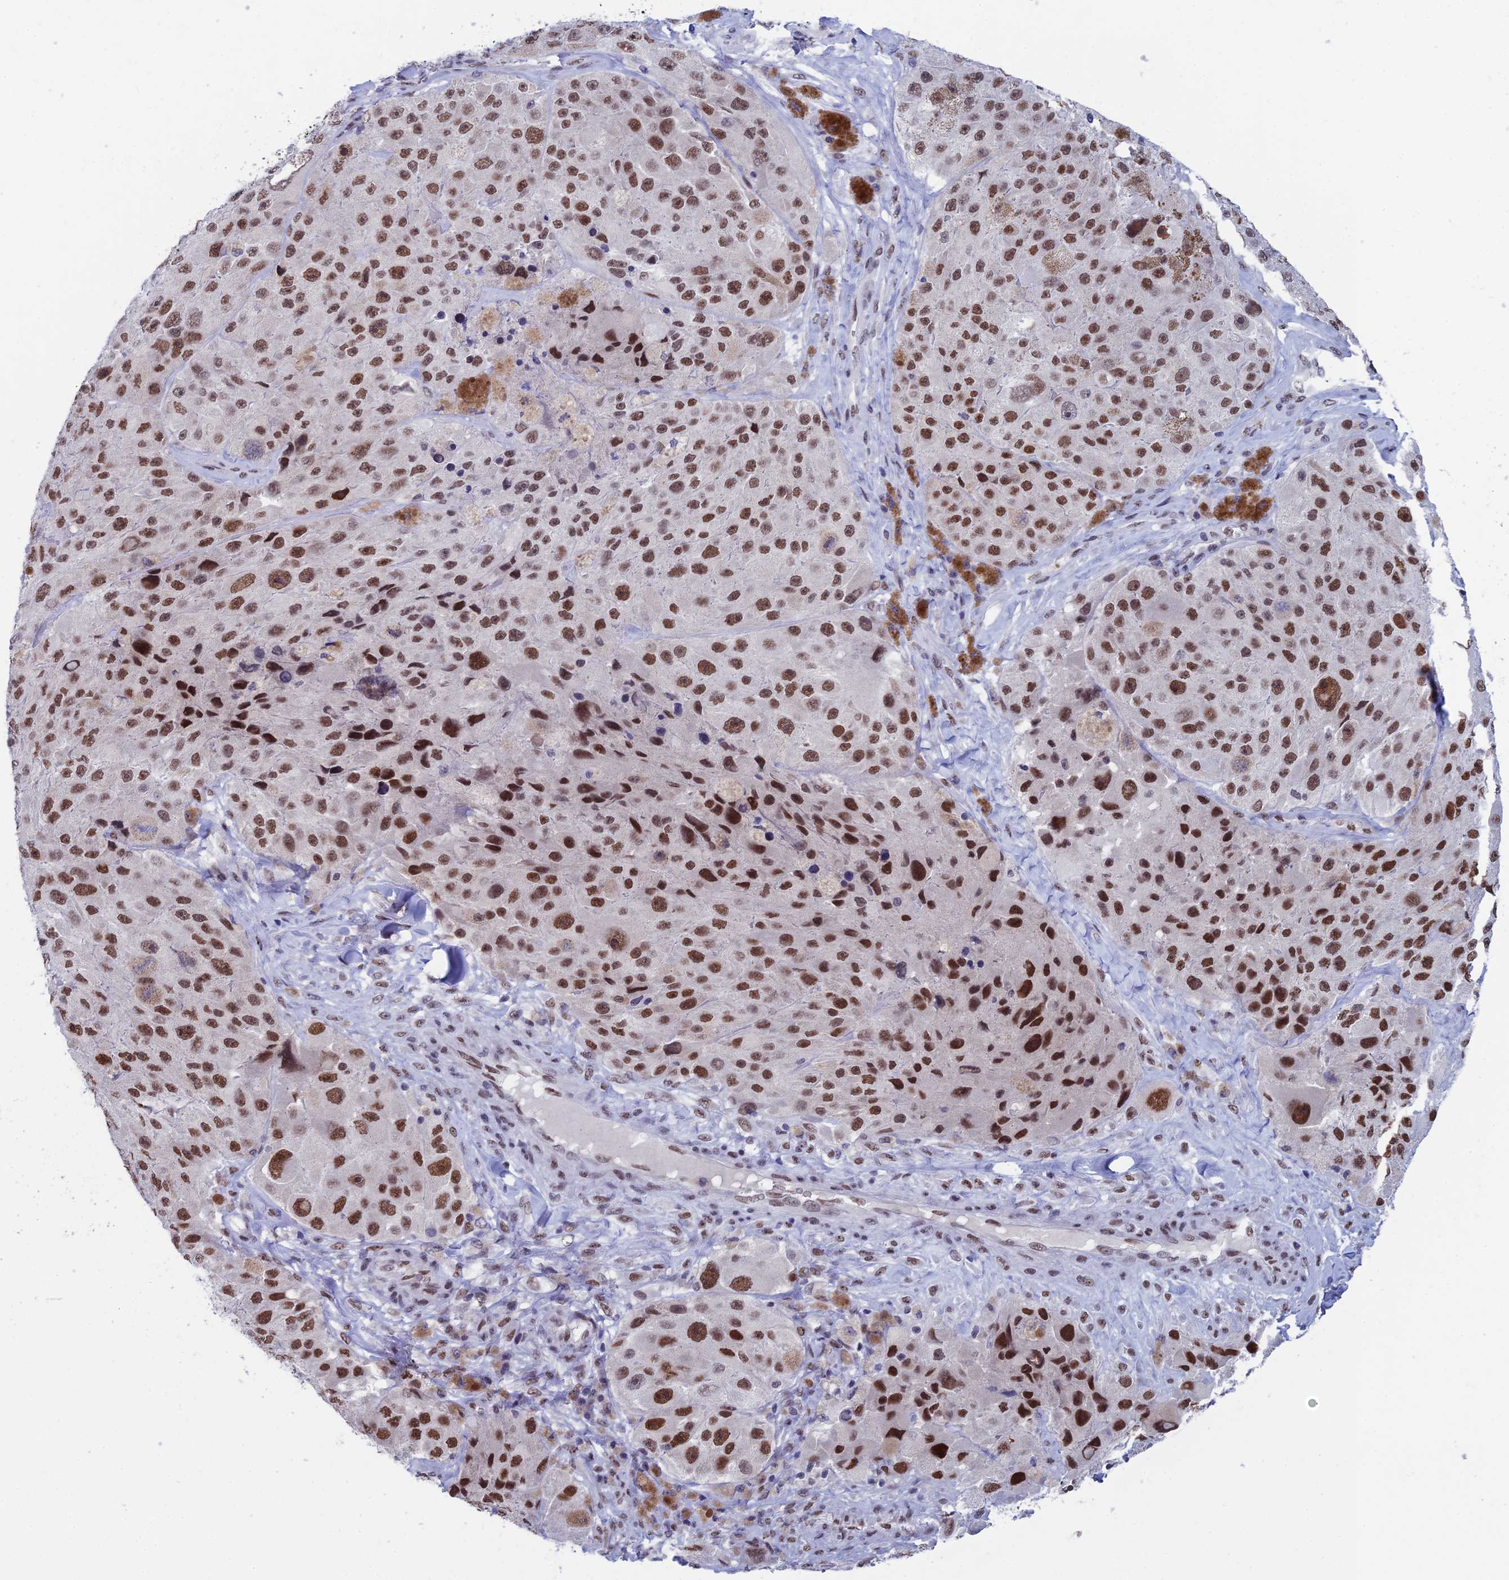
{"staining": {"intensity": "strong", "quantity": ">75%", "location": "nuclear"}, "tissue": "melanoma", "cell_type": "Tumor cells", "image_type": "cancer", "snomed": [{"axis": "morphology", "description": "Malignant melanoma, Metastatic site"}, {"axis": "topography", "description": "Lymph node"}], "caption": "This is an image of immunohistochemistry staining of melanoma, which shows strong expression in the nuclear of tumor cells.", "gene": "NABP2", "patient": {"sex": "male", "age": 62}}